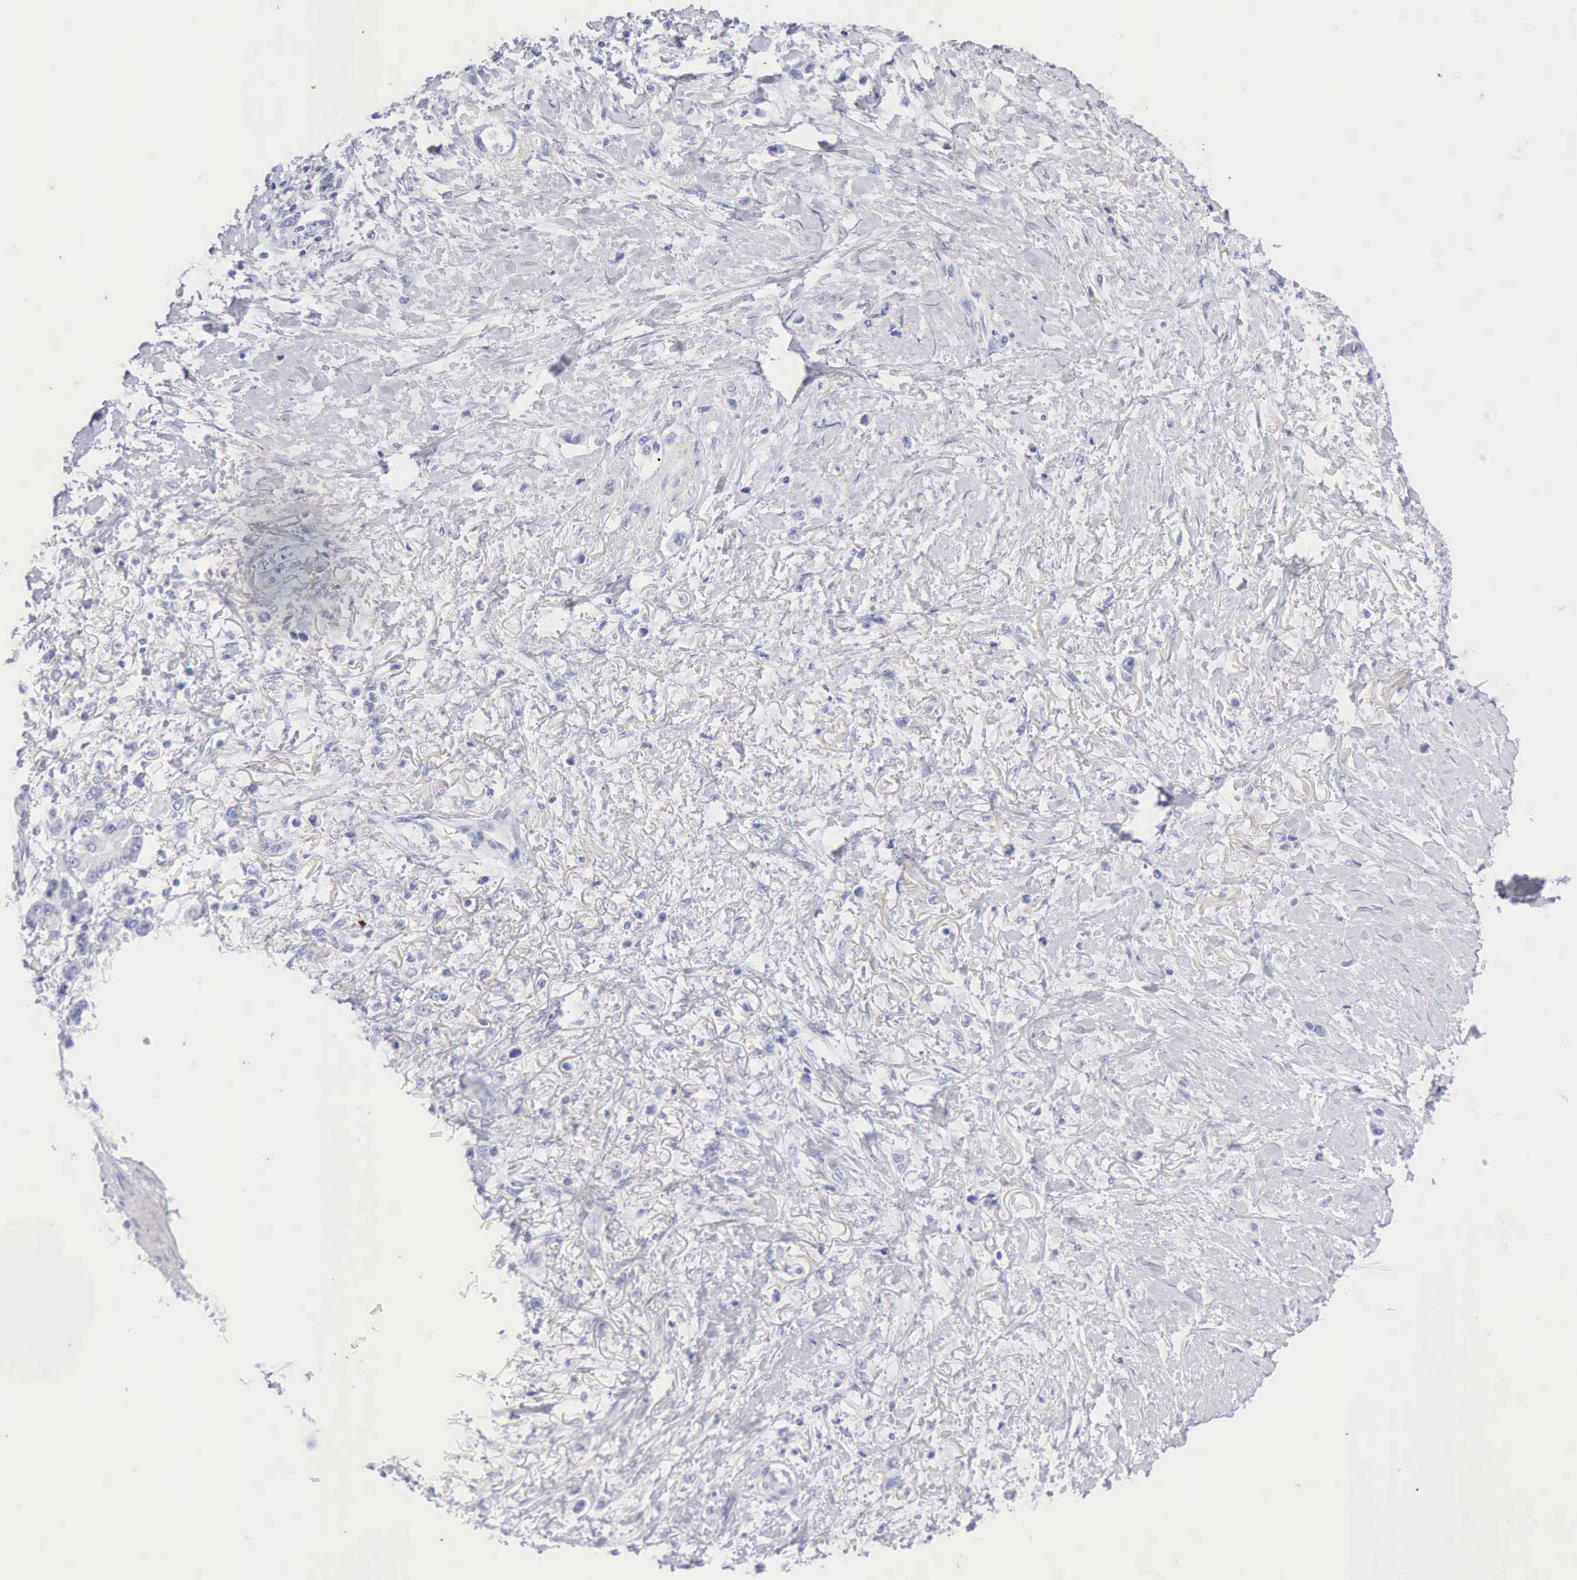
{"staining": {"intensity": "negative", "quantity": "none", "location": "none"}, "tissue": "stomach cancer", "cell_type": "Tumor cells", "image_type": "cancer", "snomed": [{"axis": "morphology", "description": "Adenocarcinoma, NOS"}, {"axis": "topography", "description": "Stomach"}], "caption": "Stomach cancer stained for a protein using immunohistochemistry (IHC) demonstrates no expression tumor cells.", "gene": "KRT10", "patient": {"sex": "male", "age": 78}}